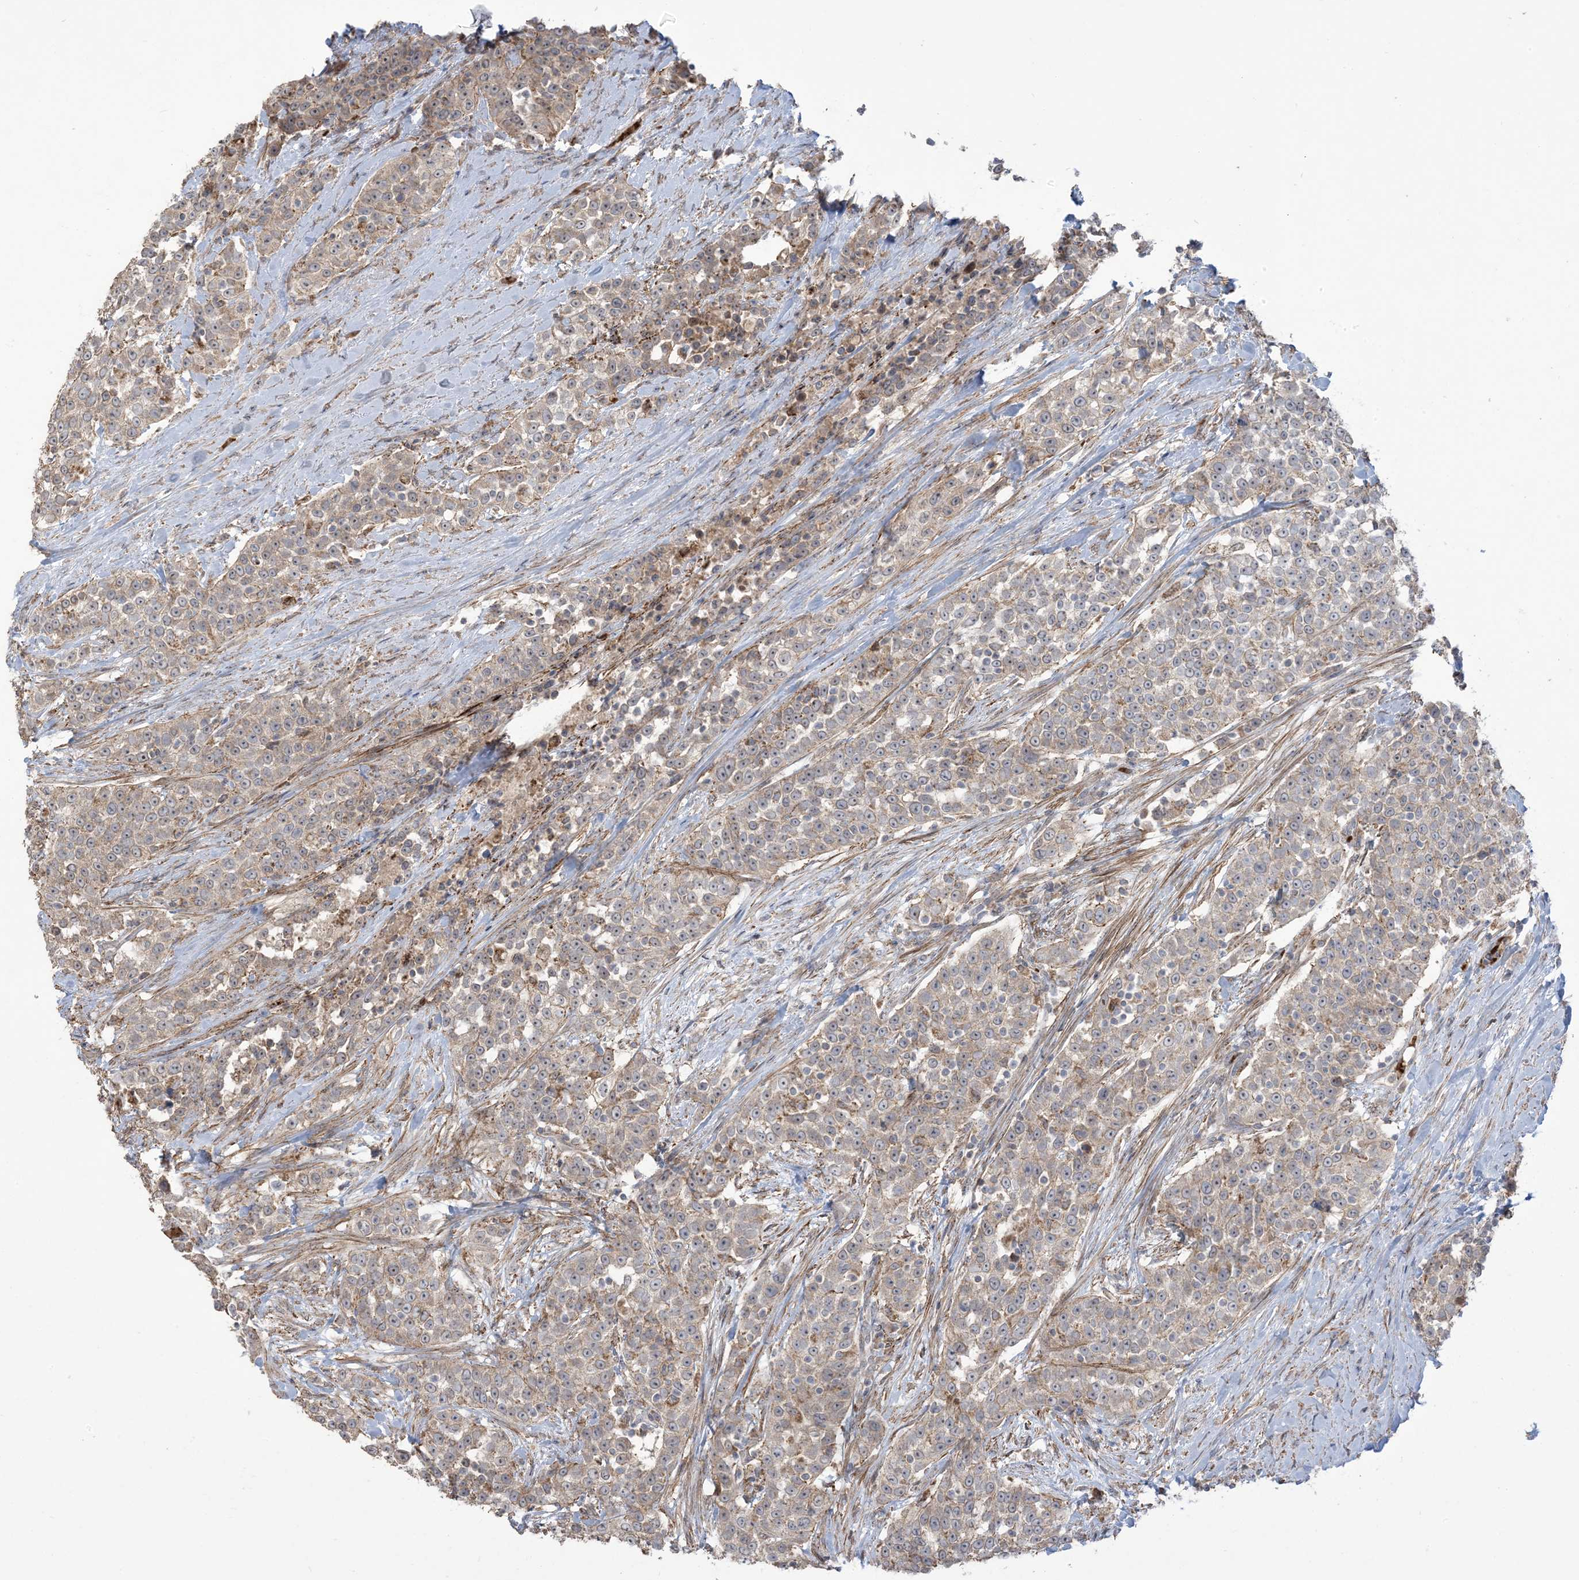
{"staining": {"intensity": "weak", "quantity": "<25%", "location": "cytoplasmic/membranous,nuclear"}, "tissue": "urothelial cancer", "cell_type": "Tumor cells", "image_type": "cancer", "snomed": [{"axis": "morphology", "description": "Urothelial carcinoma, High grade"}, {"axis": "topography", "description": "Urinary bladder"}], "caption": "Tumor cells show no significant protein positivity in urothelial cancer.", "gene": "KLHL18", "patient": {"sex": "female", "age": 80}}